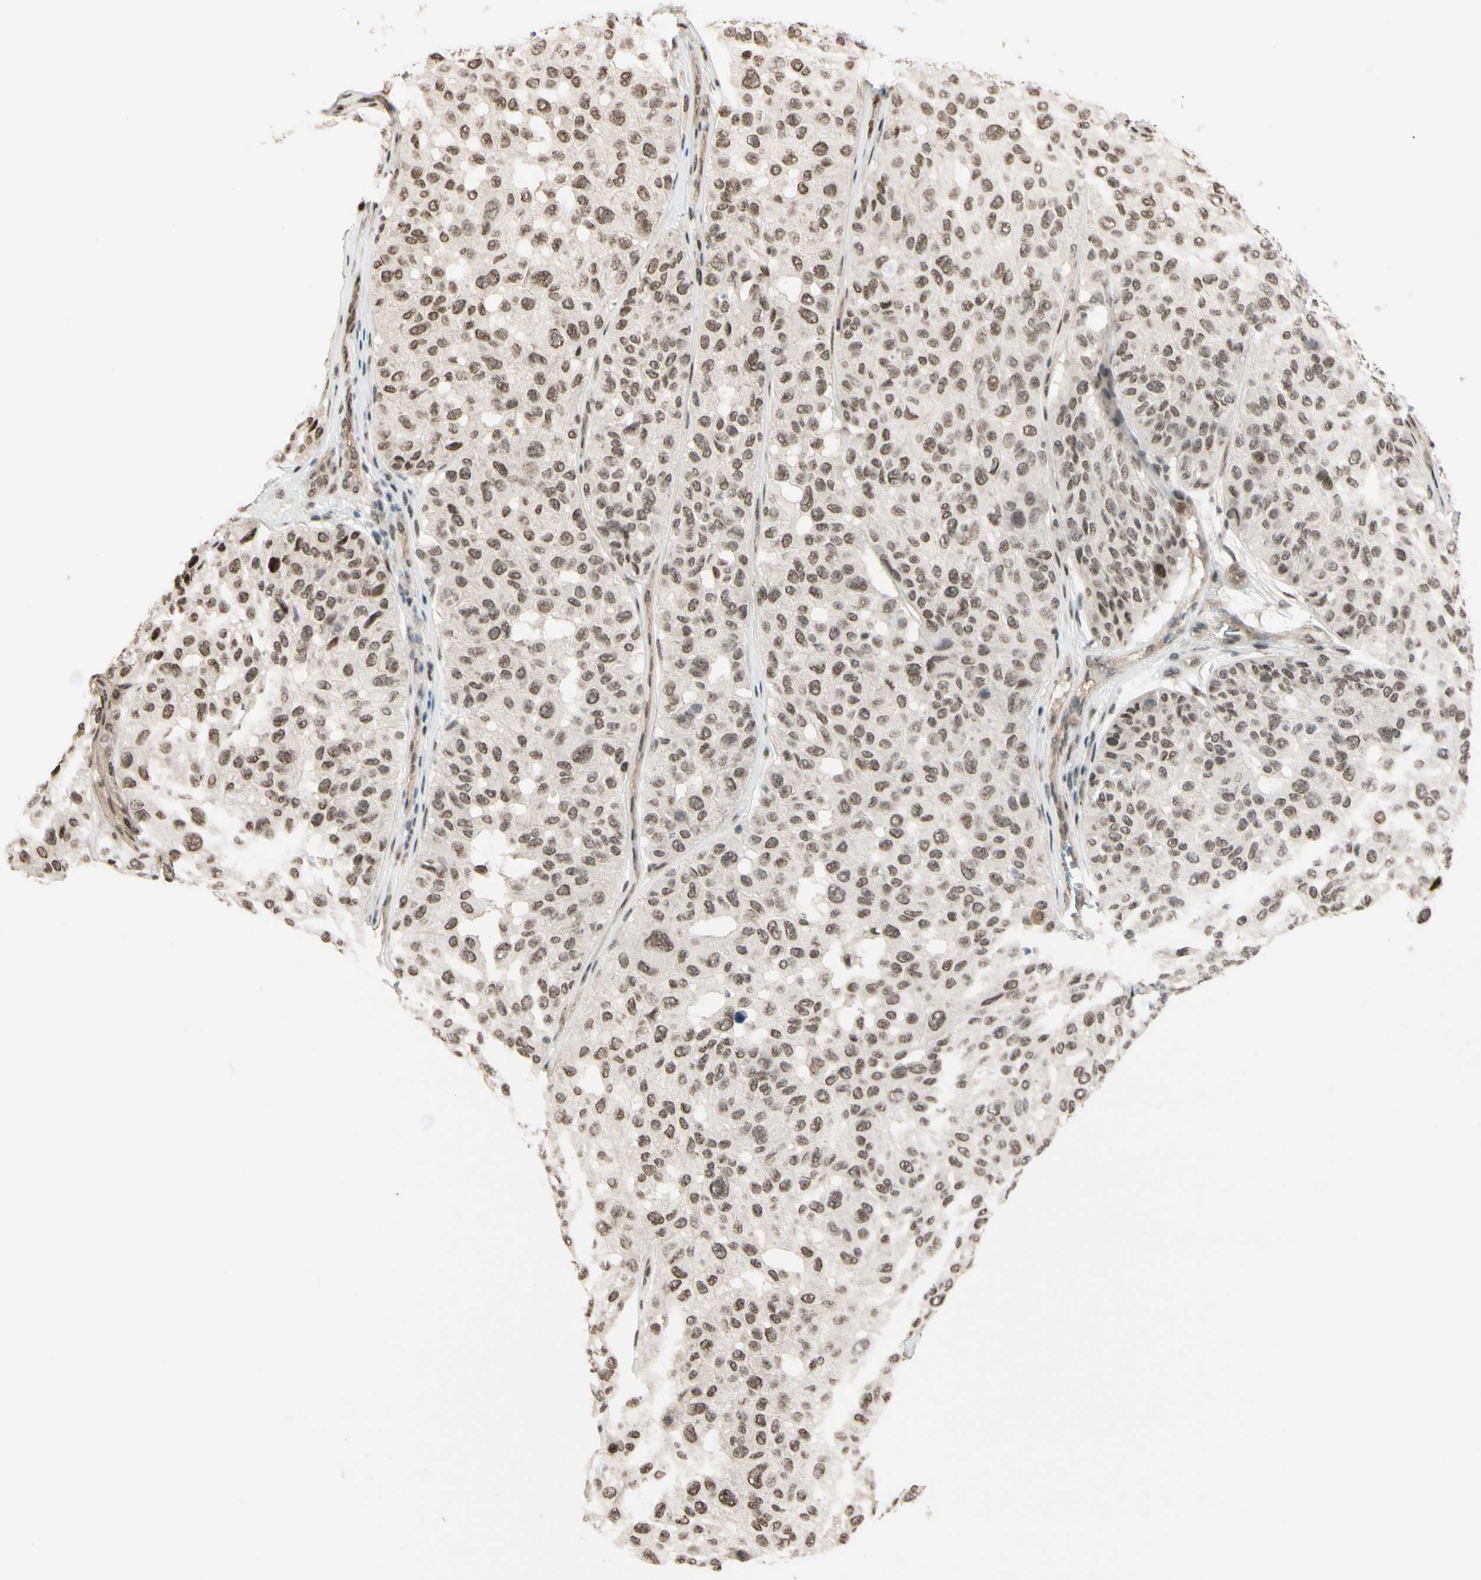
{"staining": {"intensity": "weak", "quantity": ">75%", "location": "nuclear"}, "tissue": "melanoma", "cell_type": "Tumor cells", "image_type": "cancer", "snomed": [{"axis": "morphology", "description": "Malignant melanoma, NOS"}, {"axis": "topography", "description": "Skin"}], "caption": "This is an image of IHC staining of melanoma, which shows weak expression in the nuclear of tumor cells.", "gene": "SUFU", "patient": {"sex": "female", "age": 46}}